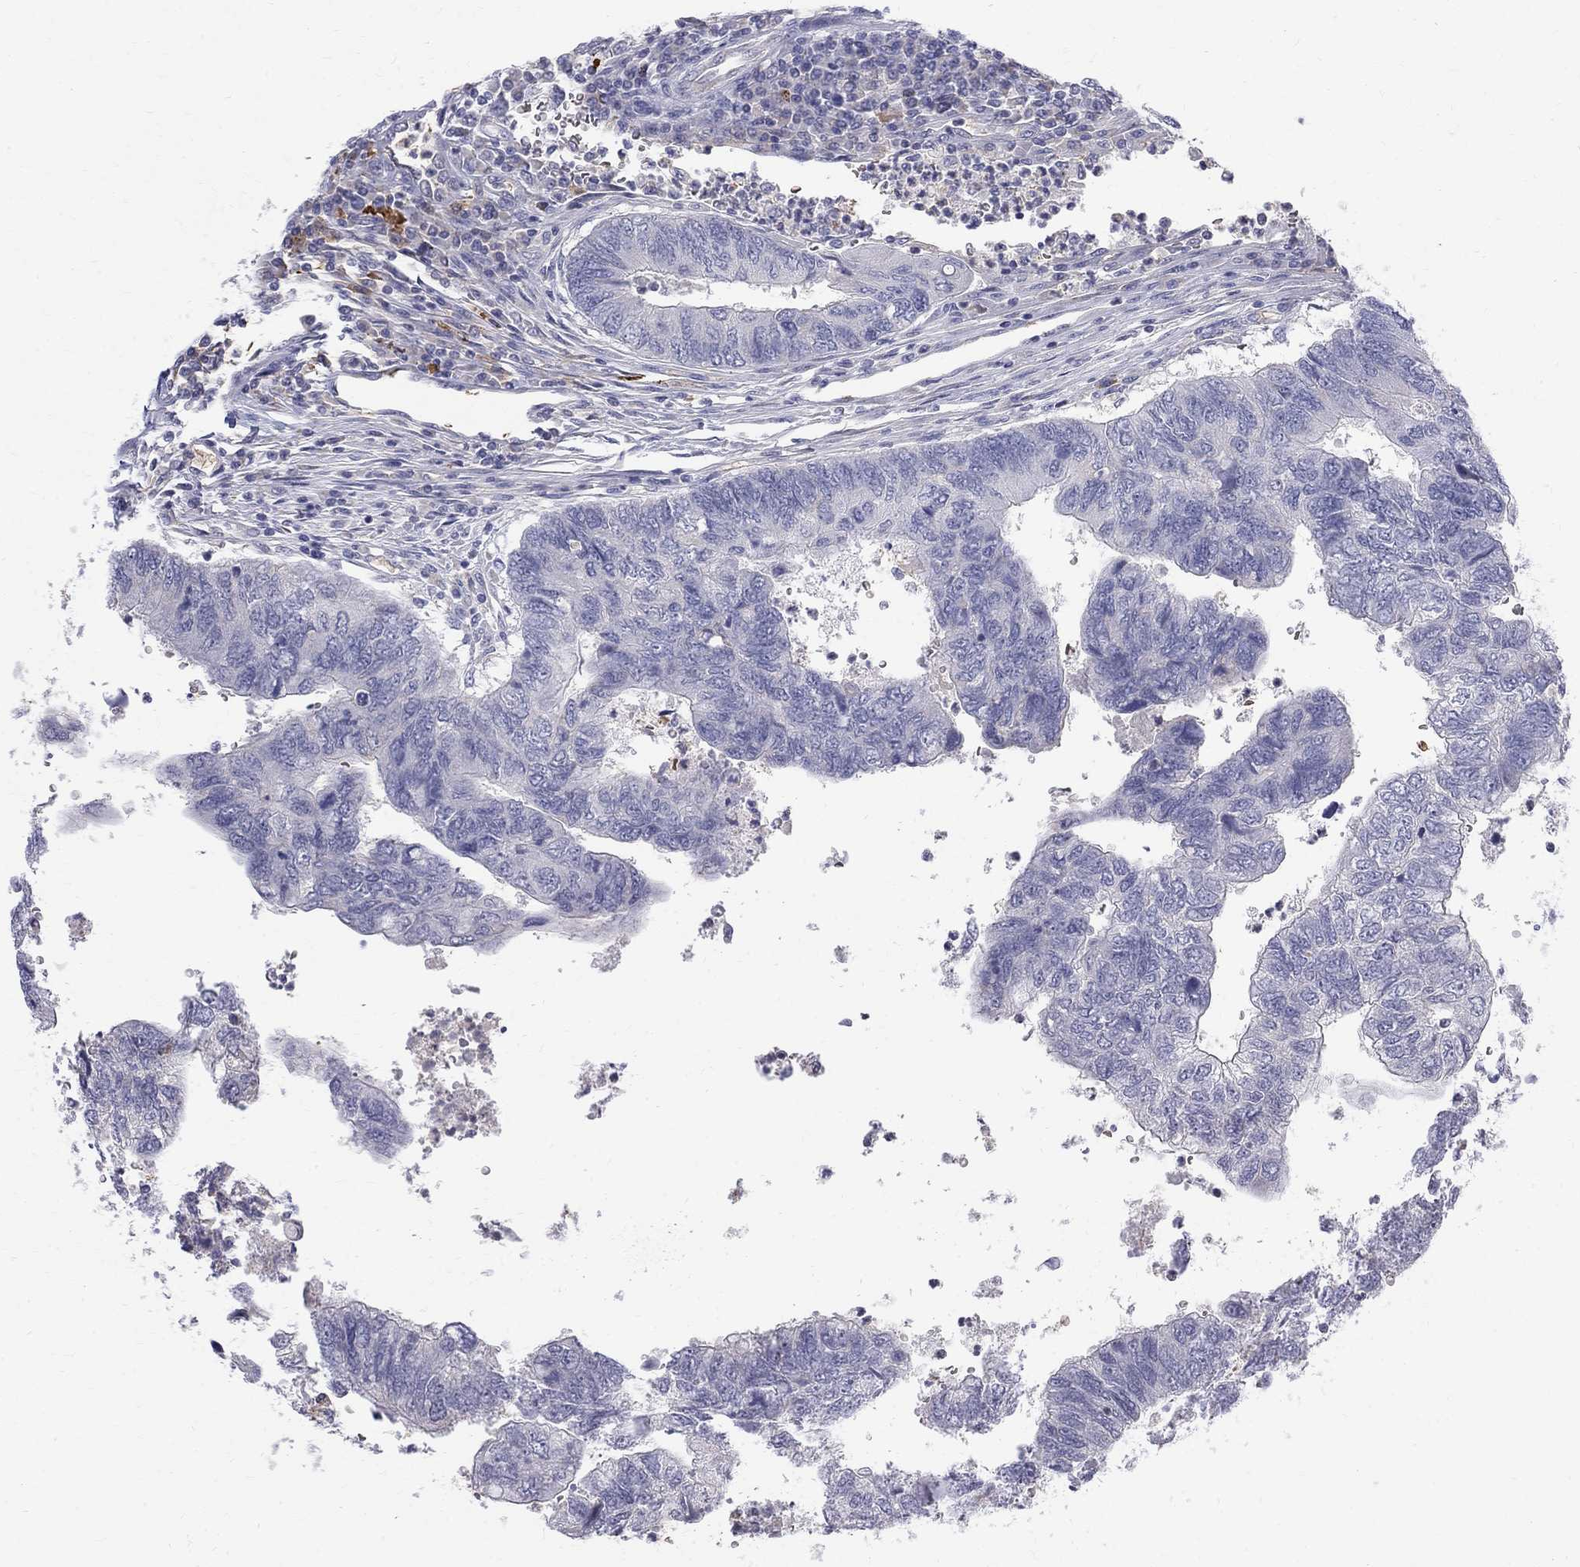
{"staining": {"intensity": "negative", "quantity": "none", "location": "none"}, "tissue": "colorectal cancer", "cell_type": "Tumor cells", "image_type": "cancer", "snomed": [{"axis": "morphology", "description": "Adenocarcinoma, NOS"}, {"axis": "topography", "description": "Colon"}], "caption": "Tumor cells are negative for protein expression in human colorectal adenocarcinoma.", "gene": "AGER", "patient": {"sex": "female", "age": 67}}